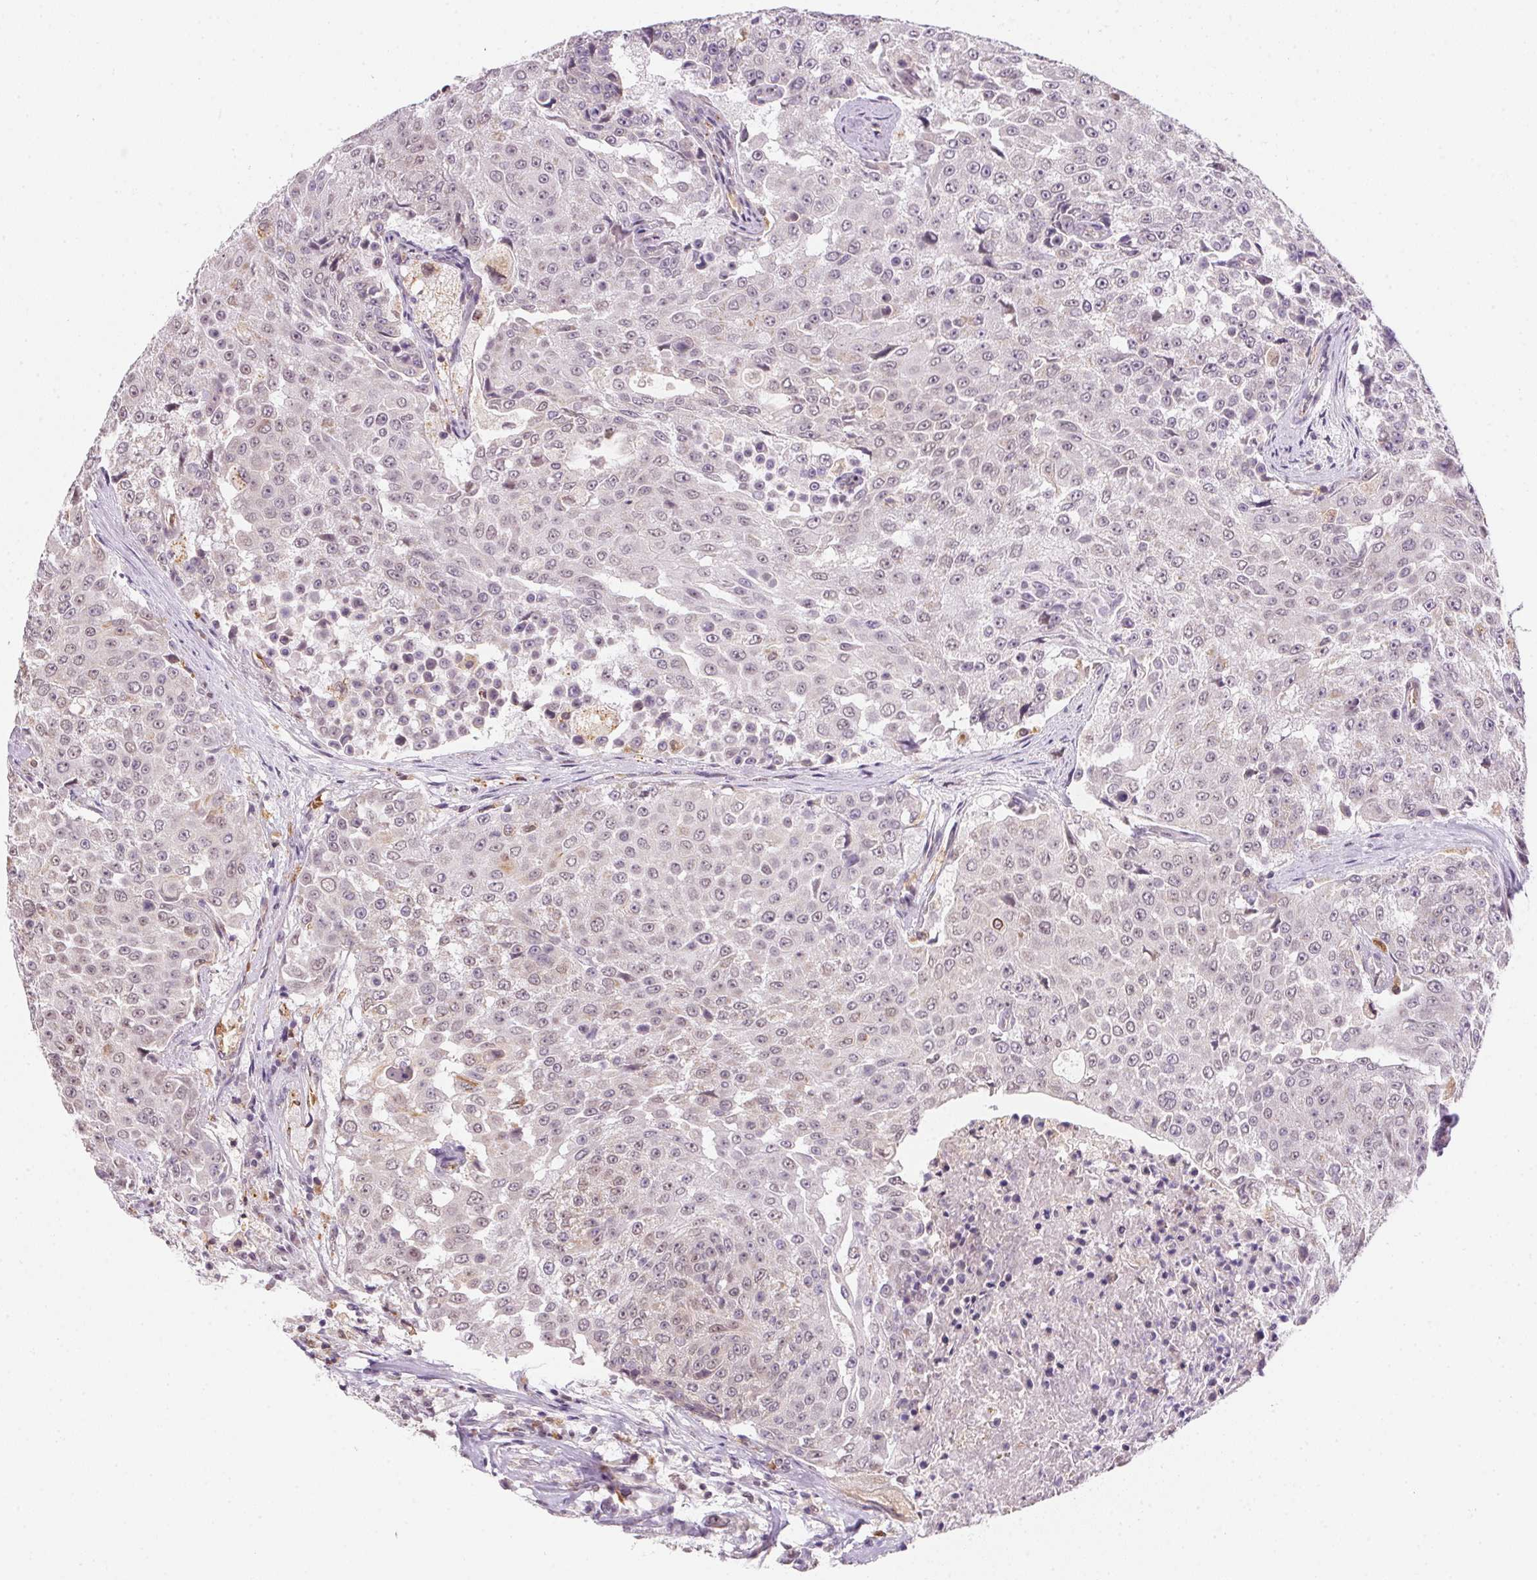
{"staining": {"intensity": "negative", "quantity": "none", "location": "none"}, "tissue": "urothelial cancer", "cell_type": "Tumor cells", "image_type": "cancer", "snomed": [{"axis": "morphology", "description": "Urothelial carcinoma, High grade"}, {"axis": "topography", "description": "Urinary bladder"}], "caption": "The photomicrograph demonstrates no significant staining in tumor cells of high-grade urothelial carcinoma. Nuclei are stained in blue.", "gene": "METTL13", "patient": {"sex": "female", "age": 63}}